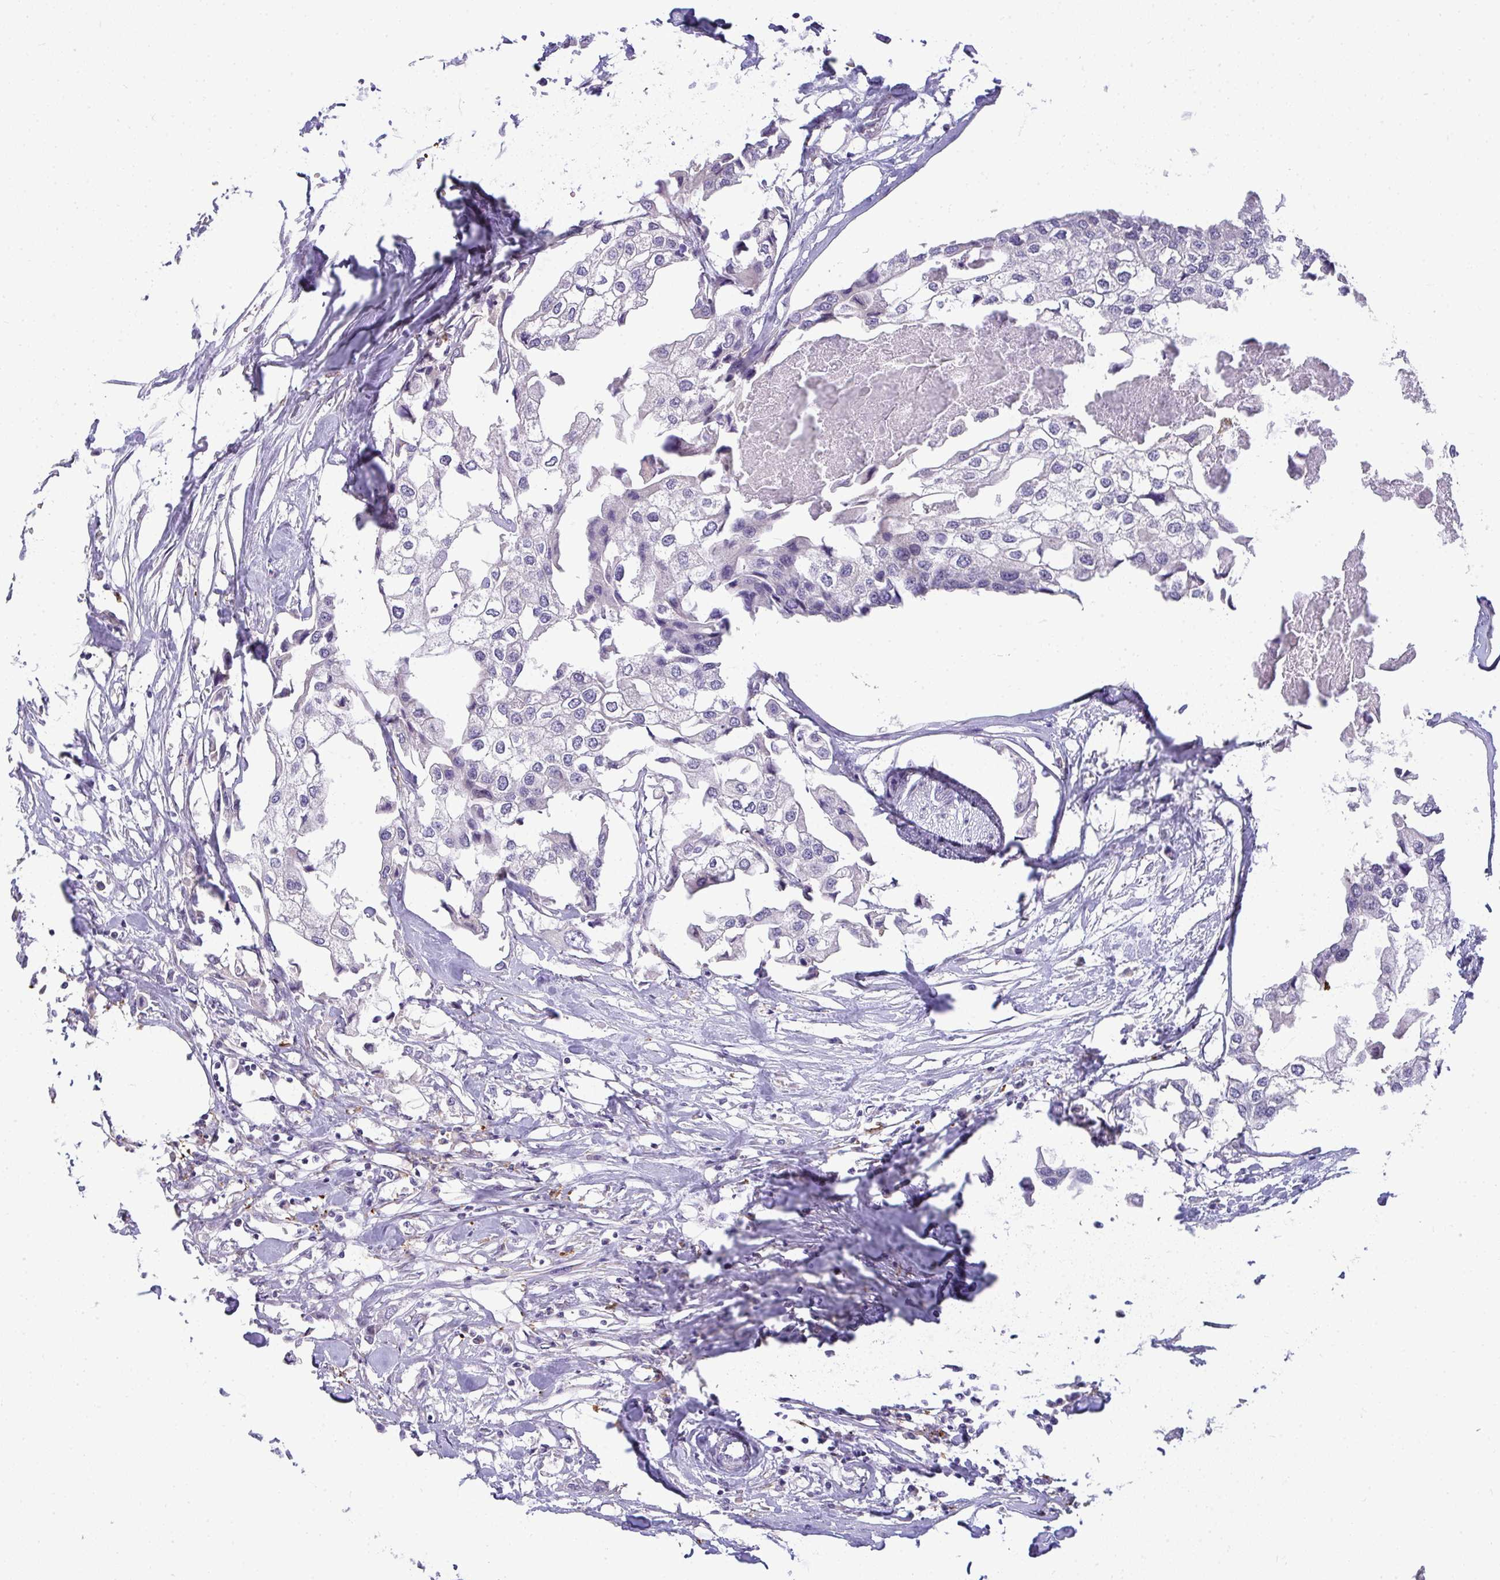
{"staining": {"intensity": "negative", "quantity": "none", "location": "none"}, "tissue": "urothelial cancer", "cell_type": "Tumor cells", "image_type": "cancer", "snomed": [{"axis": "morphology", "description": "Urothelial carcinoma, High grade"}, {"axis": "topography", "description": "Urinary bladder"}], "caption": "This is an immunohistochemistry (IHC) histopathology image of high-grade urothelial carcinoma. There is no staining in tumor cells.", "gene": "SRRM4", "patient": {"sex": "male", "age": 64}}